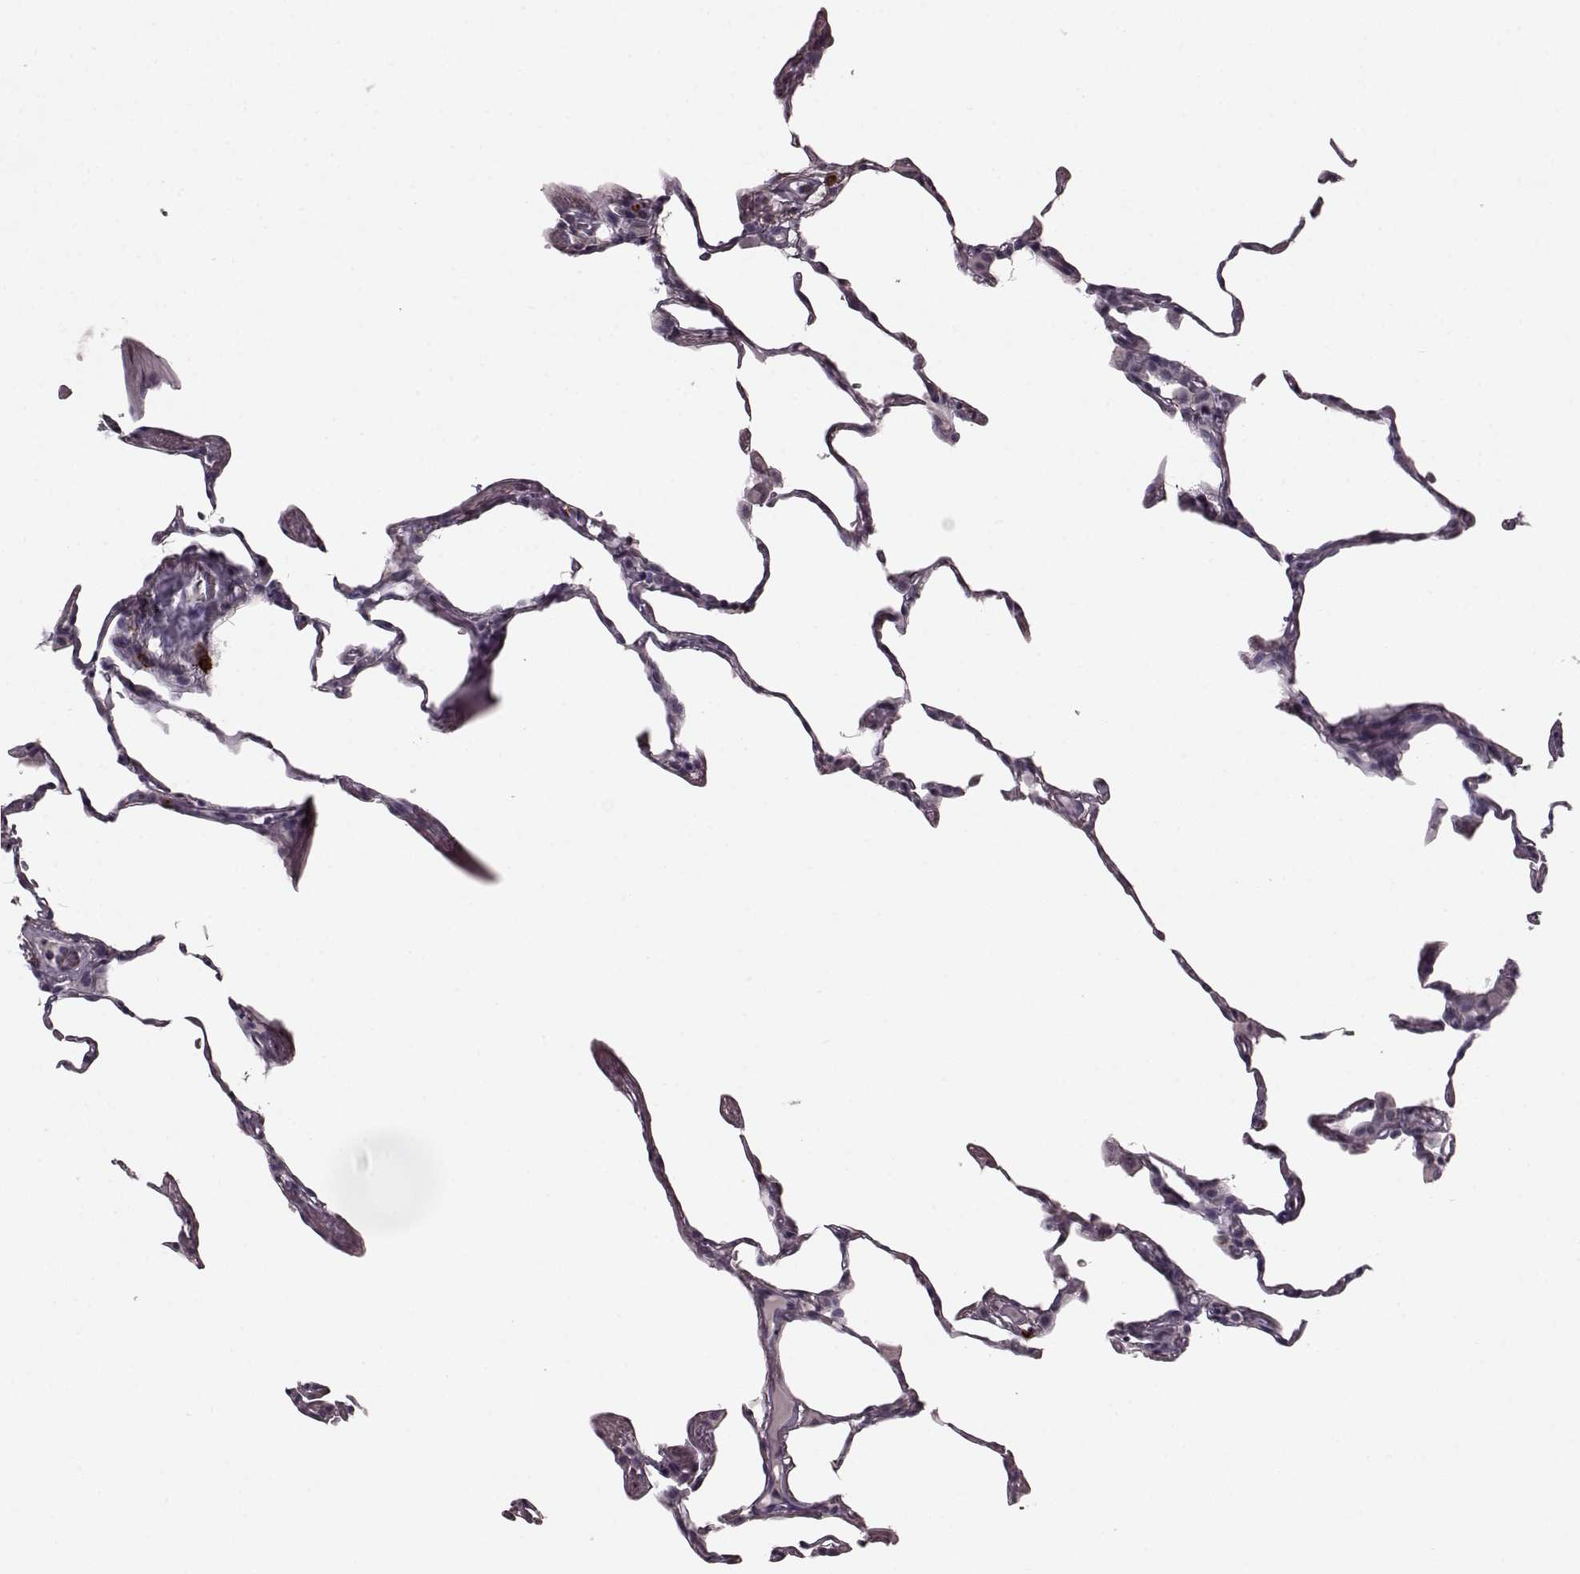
{"staining": {"intensity": "negative", "quantity": "none", "location": "none"}, "tissue": "lung", "cell_type": "Alveolar cells", "image_type": "normal", "snomed": [{"axis": "morphology", "description": "Normal tissue, NOS"}, {"axis": "topography", "description": "Lung"}], "caption": "The histopathology image demonstrates no staining of alveolar cells in normal lung. Nuclei are stained in blue.", "gene": "CD28", "patient": {"sex": "female", "age": 57}}